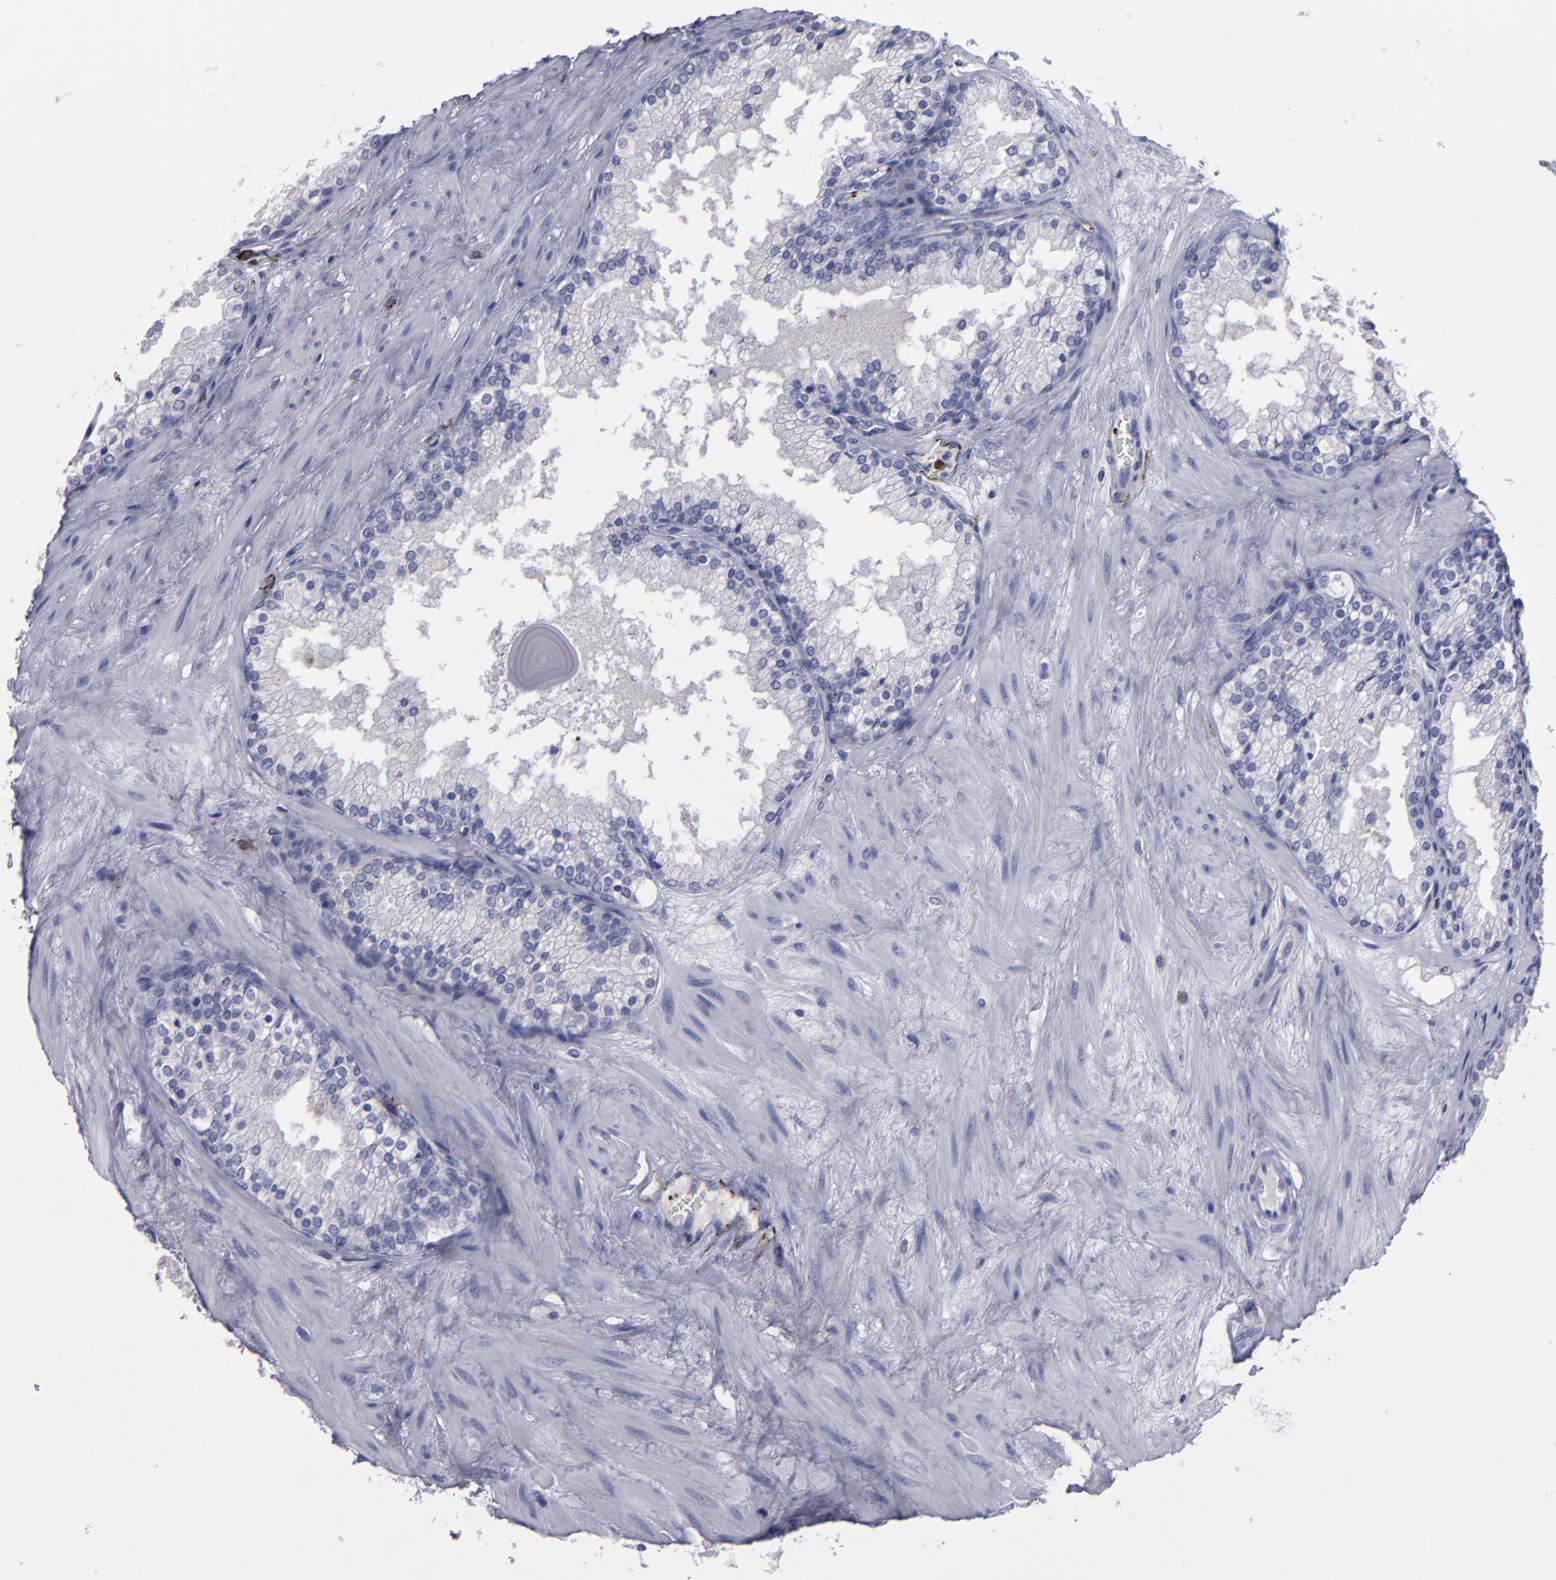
{"staining": {"intensity": "negative", "quantity": "none", "location": "none"}, "tissue": "prostate cancer", "cell_type": "Tumor cells", "image_type": "cancer", "snomed": [{"axis": "morphology", "description": "Adenocarcinoma, Medium grade"}, {"axis": "topography", "description": "Prostate"}], "caption": "Tumor cells show no significant staining in prostate medium-grade adenocarcinoma. (IHC, brightfield microscopy, high magnification).", "gene": "CD36", "patient": {"sex": "male", "age": 60}}